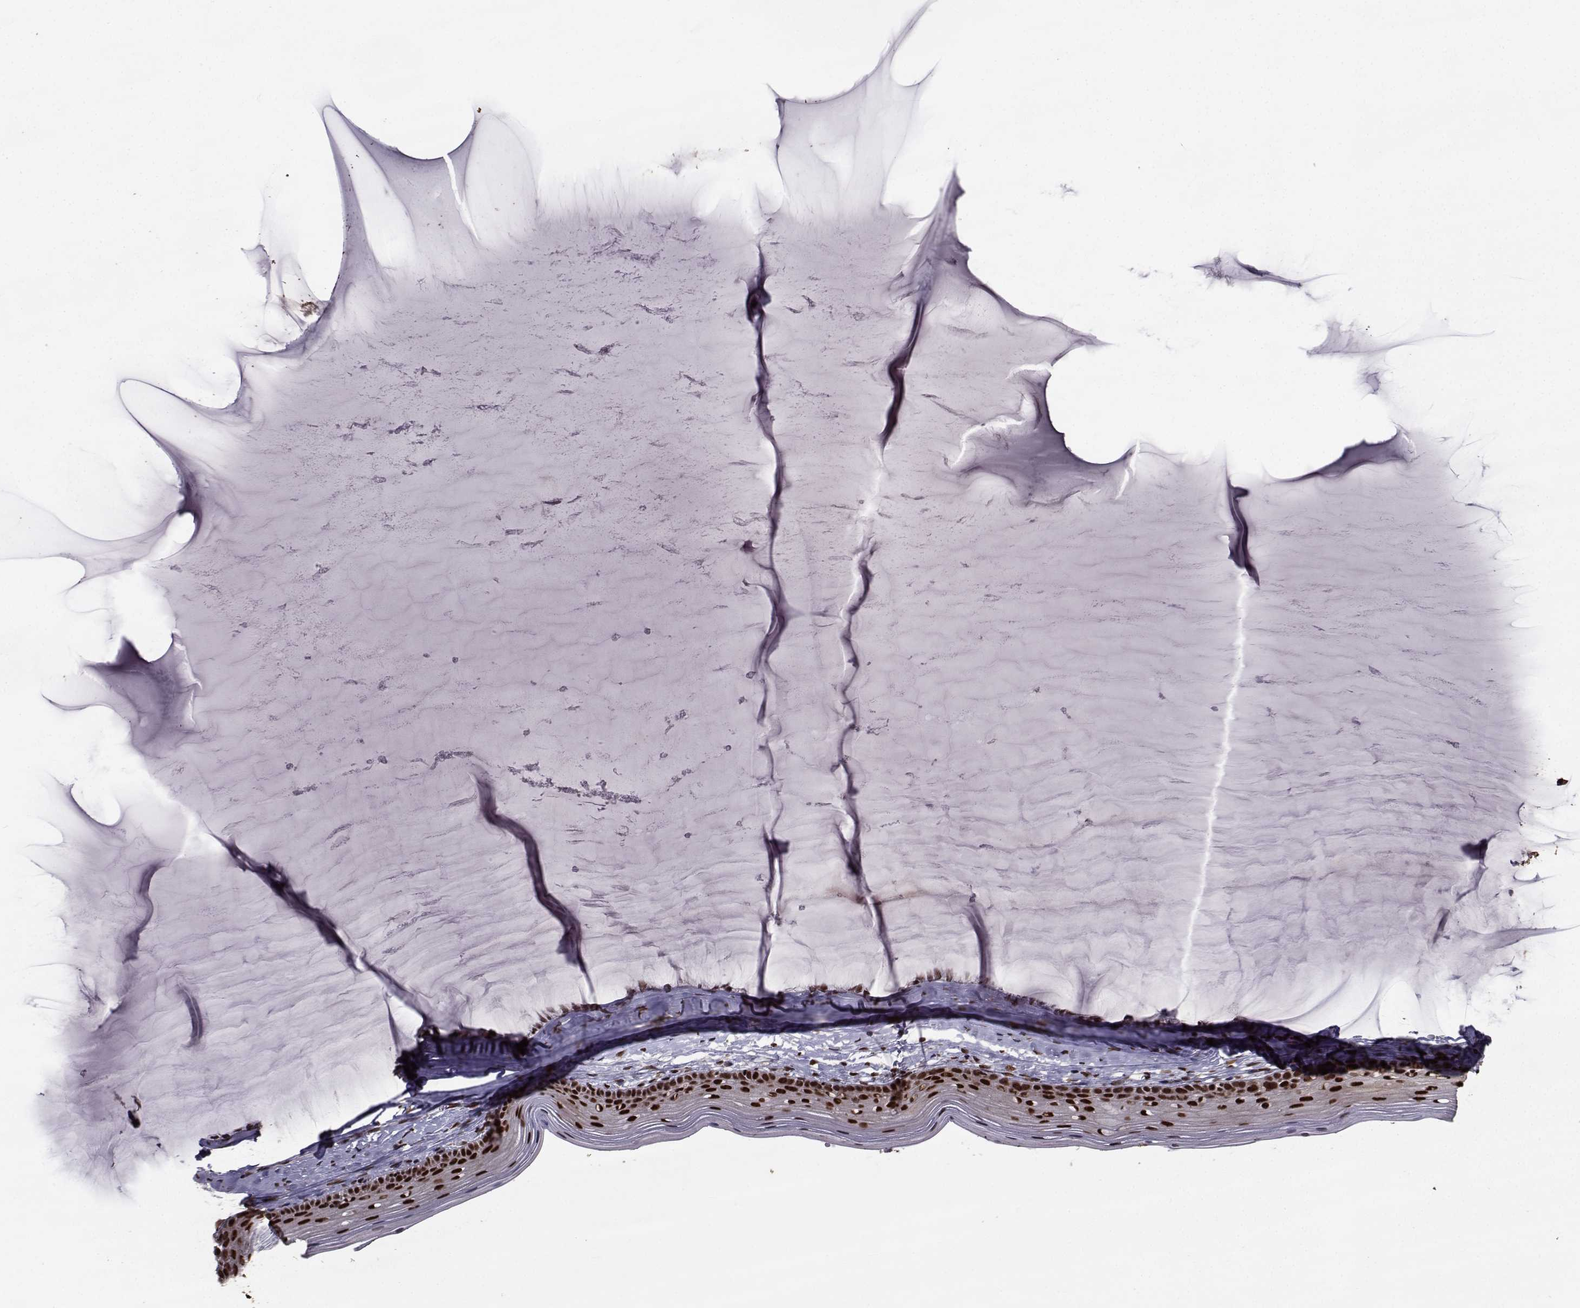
{"staining": {"intensity": "strong", "quantity": ">75%", "location": "nuclear"}, "tissue": "cervix", "cell_type": "Glandular cells", "image_type": "normal", "snomed": [{"axis": "morphology", "description": "Normal tissue, NOS"}, {"axis": "topography", "description": "Cervix"}], "caption": "An IHC photomicrograph of benign tissue is shown. Protein staining in brown labels strong nuclear positivity in cervix within glandular cells. (DAB IHC with brightfield microscopy, high magnification).", "gene": "SF1", "patient": {"sex": "female", "age": 40}}